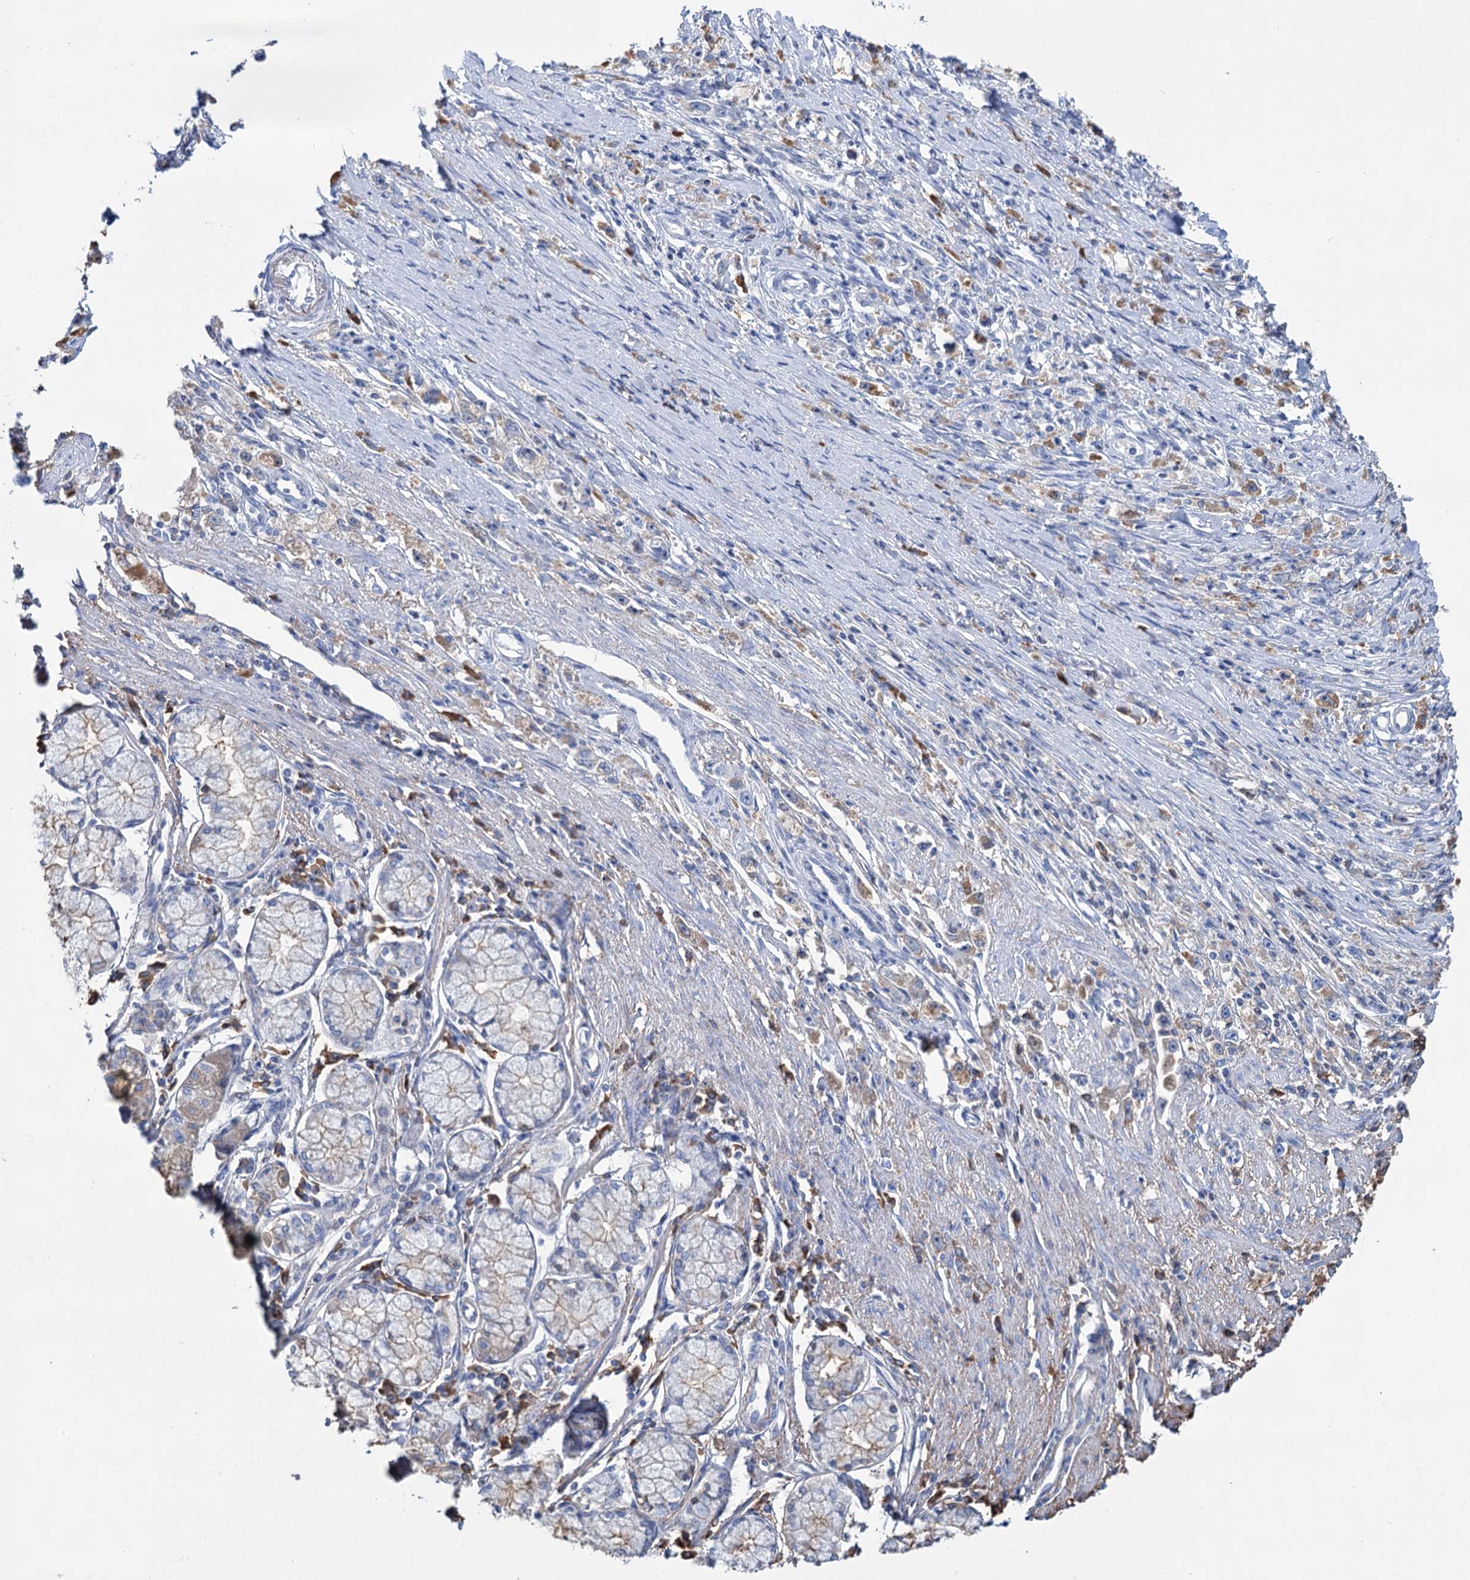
{"staining": {"intensity": "weak", "quantity": "25%-75%", "location": "cytoplasmic/membranous"}, "tissue": "stomach cancer", "cell_type": "Tumor cells", "image_type": "cancer", "snomed": [{"axis": "morphology", "description": "Adenocarcinoma, NOS"}, {"axis": "topography", "description": "Stomach"}], "caption": "An image showing weak cytoplasmic/membranous staining in about 25%-75% of tumor cells in stomach adenocarcinoma, as visualized by brown immunohistochemical staining.", "gene": "FBXW12", "patient": {"sex": "female", "age": 59}}